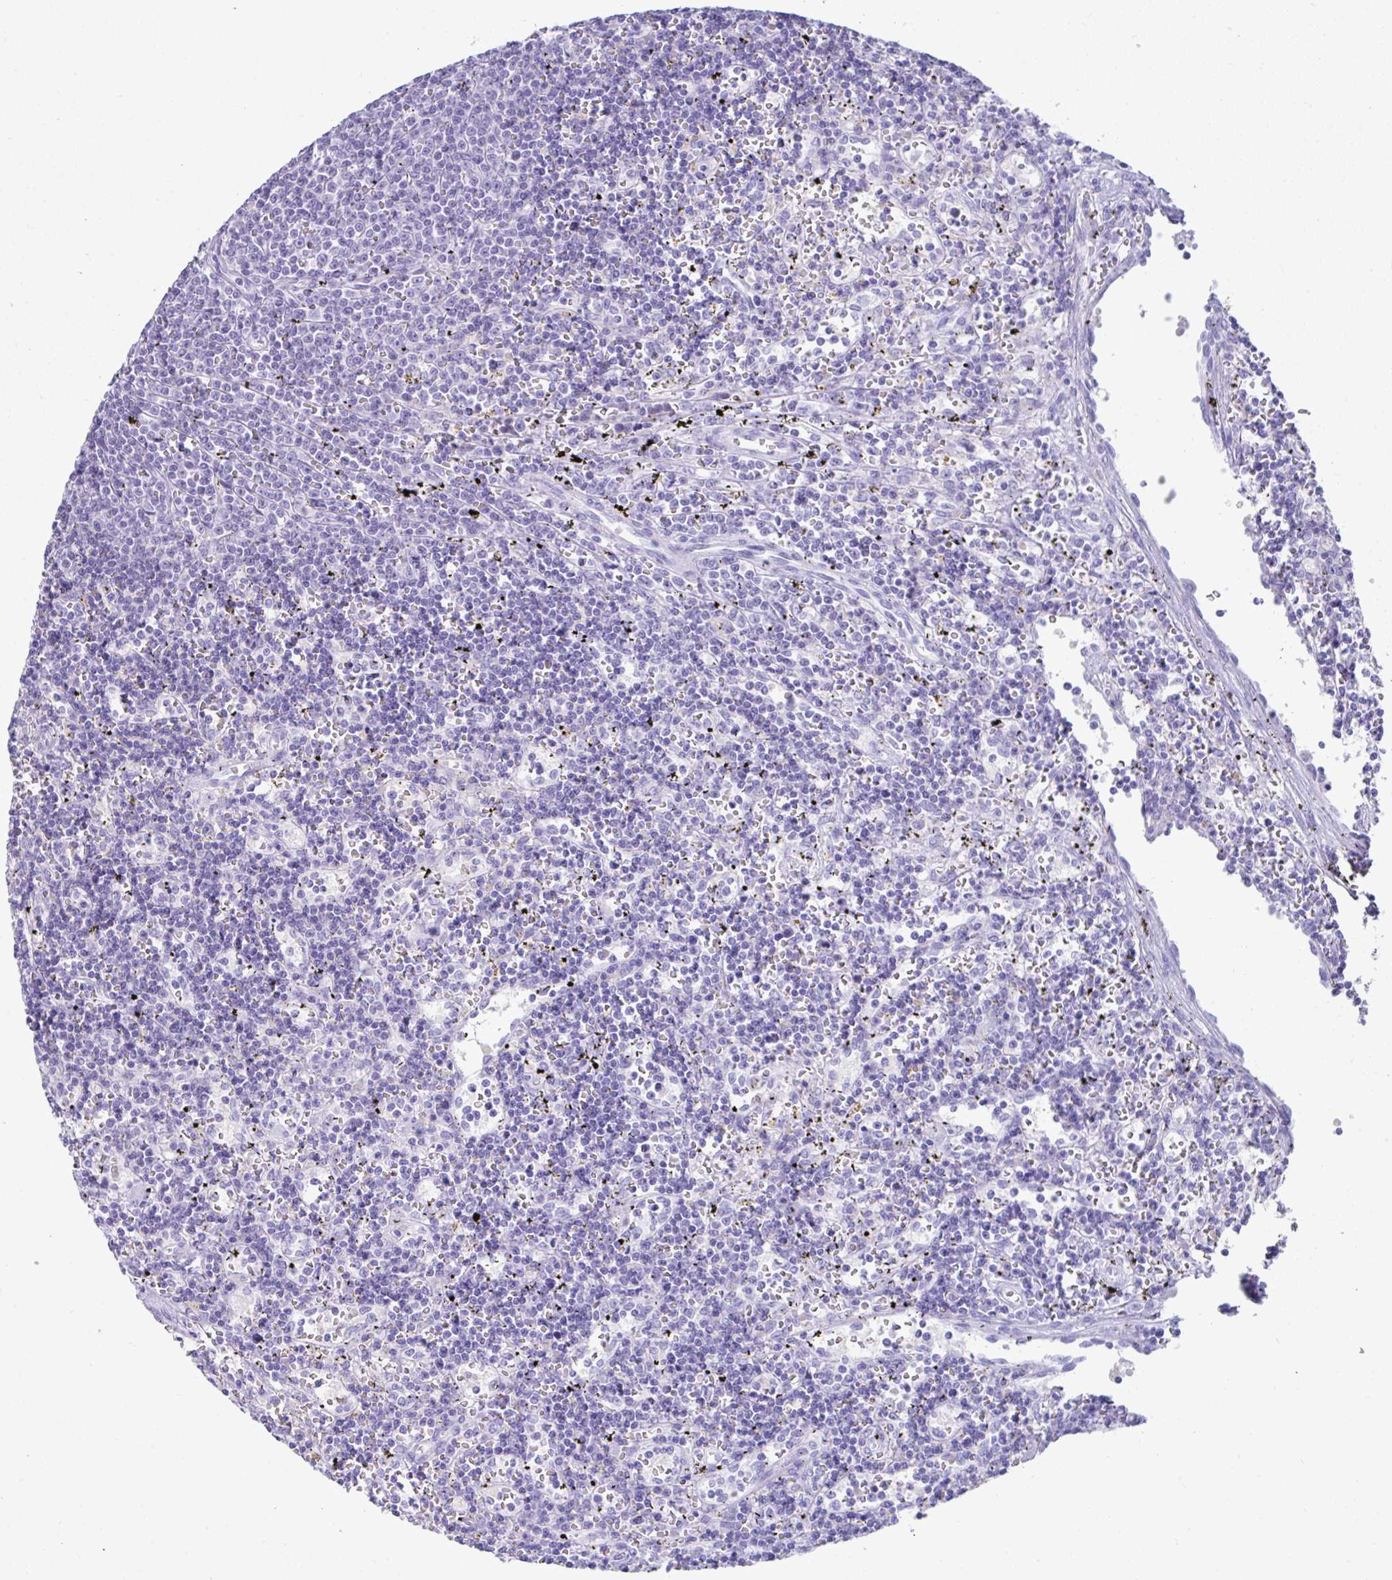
{"staining": {"intensity": "negative", "quantity": "none", "location": "none"}, "tissue": "lymphoma", "cell_type": "Tumor cells", "image_type": "cancer", "snomed": [{"axis": "morphology", "description": "Malignant lymphoma, non-Hodgkin's type, Low grade"}, {"axis": "topography", "description": "Spleen"}], "caption": "This is an IHC micrograph of malignant lymphoma, non-Hodgkin's type (low-grade). There is no staining in tumor cells.", "gene": "PSCA", "patient": {"sex": "male", "age": 60}}